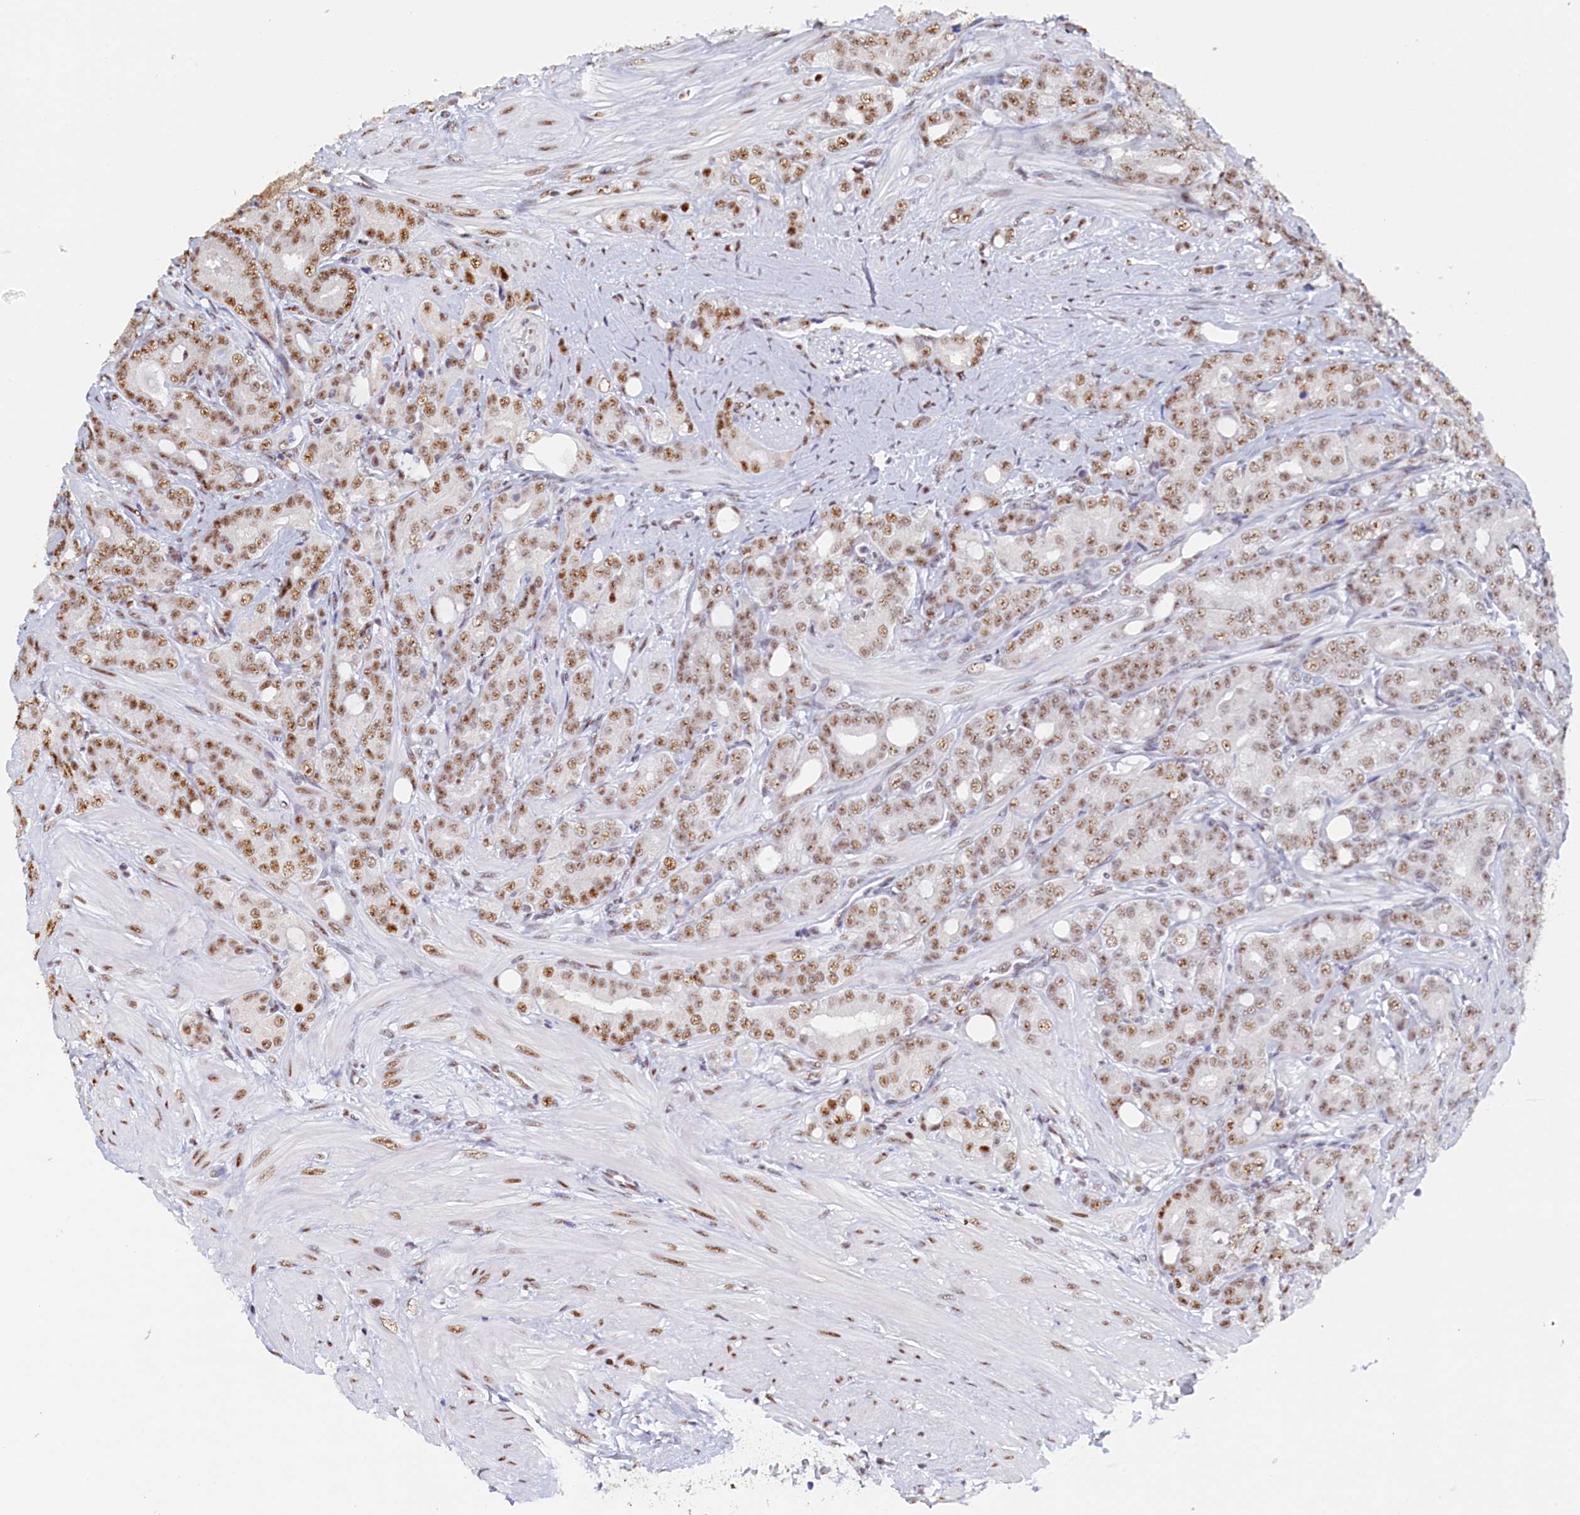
{"staining": {"intensity": "moderate", "quantity": "25%-75%", "location": "nuclear"}, "tissue": "prostate cancer", "cell_type": "Tumor cells", "image_type": "cancer", "snomed": [{"axis": "morphology", "description": "Adenocarcinoma, High grade"}, {"axis": "topography", "description": "Prostate"}], "caption": "High-magnification brightfield microscopy of prostate cancer (adenocarcinoma (high-grade)) stained with DAB (3,3'-diaminobenzidine) (brown) and counterstained with hematoxylin (blue). tumor cells exhibit moderate nuclear positivity is present in about25%-75% of cells.", "gene": "MOSPD3", "patient": {"sex": "male", "age": 62}}